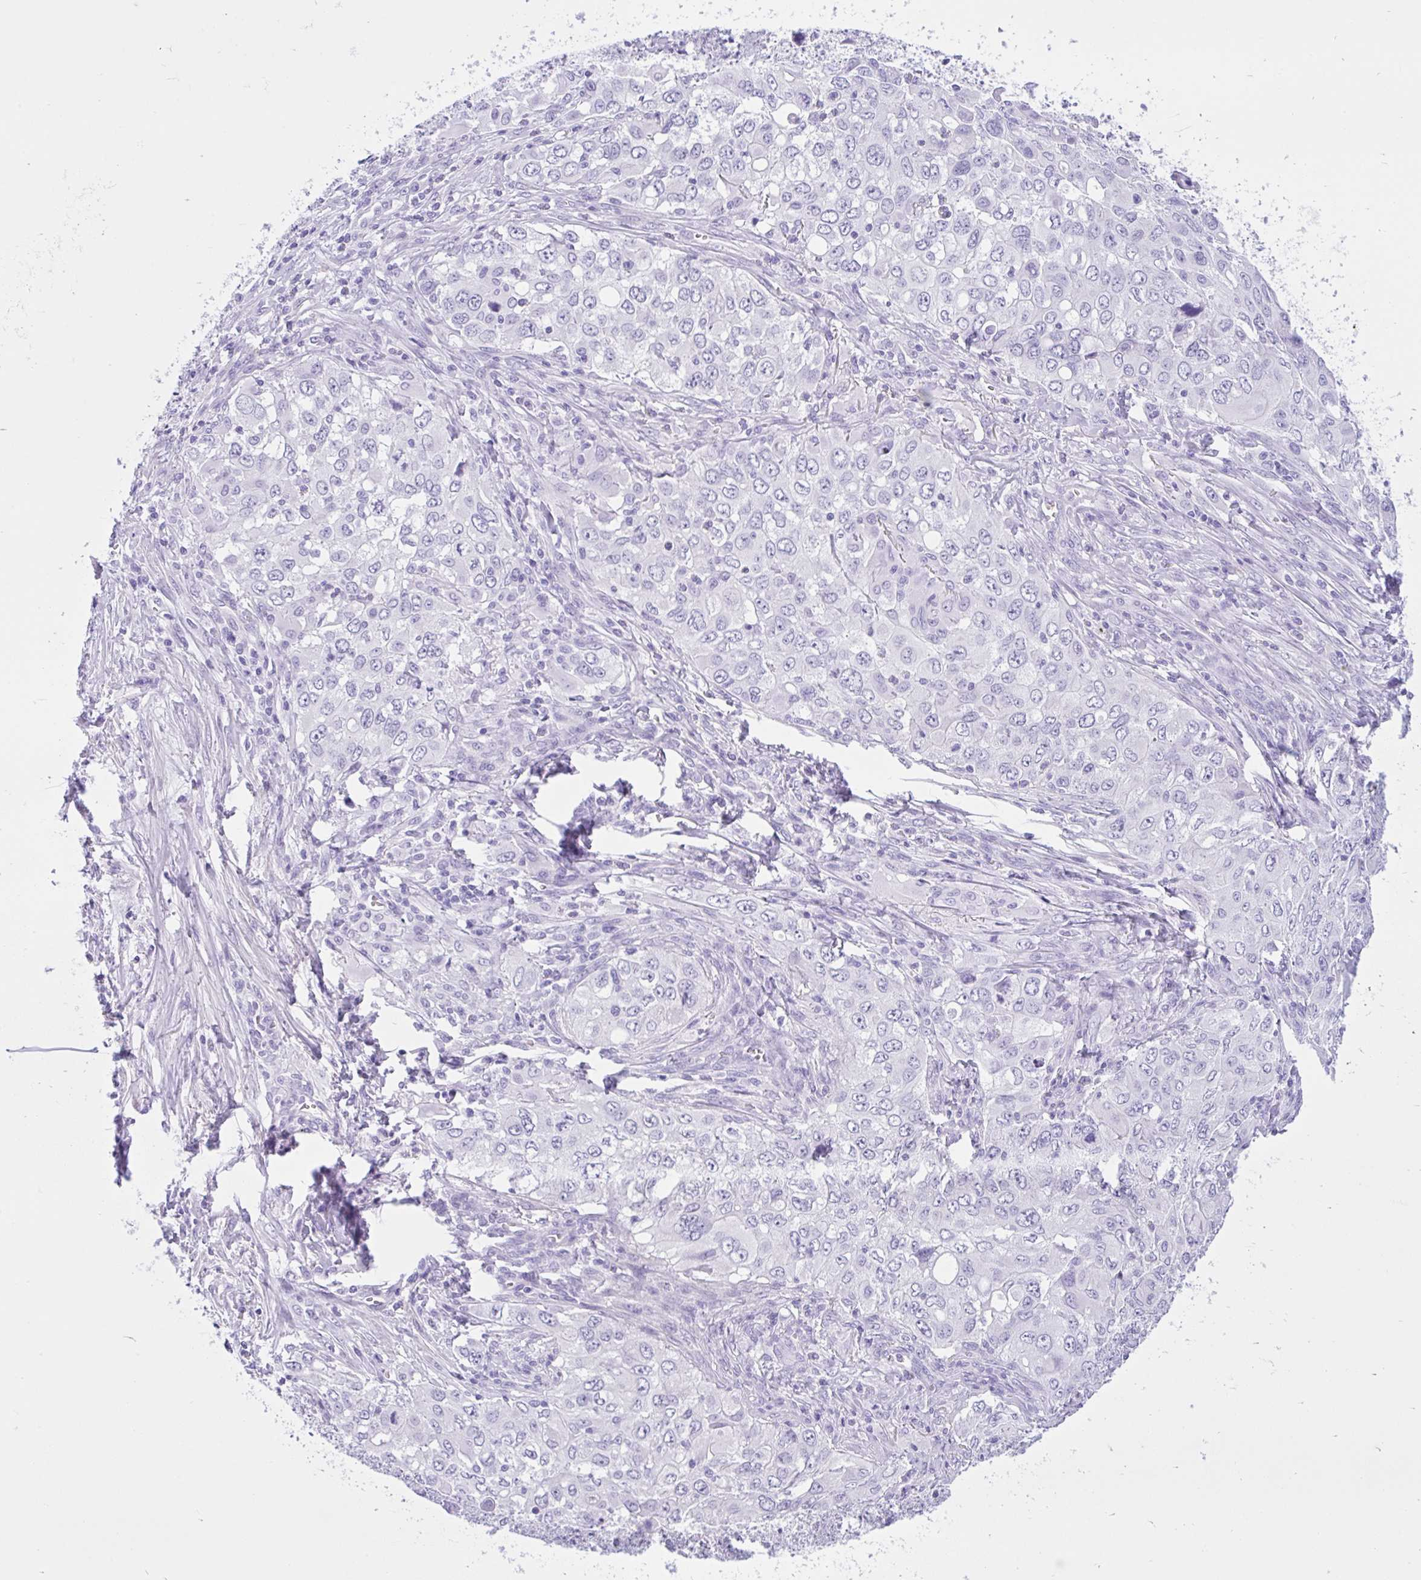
{"staining": {"intensity": "negative", "quantity": "none", "location": "none"}, "tissue": "lung cancer", "cell_type": "Tumor cells", "image_type": "cancer", "snomed": [{"axis": "morphology", "description": "Adenocarcinoma, NOS"}, {"axis": "morphology", "description": "Adenocarcinoma, metastatic, NOS"}, {"axis": "topography", "description": "Lymph node"}, {"axis": "topography", "description": "Lung"}], "caption": "DAB immunohistochemical staining of adenocarcinoma (lung) reveals no significant staining in tumor cells. Brightfield microscopy of immunohistochemistry (IHC) stained with DAB (brown) and hematoxylin (blue), captured at high magnification.", "gene": "IAPP", "patient": {"sex": "female", "age": 42}}